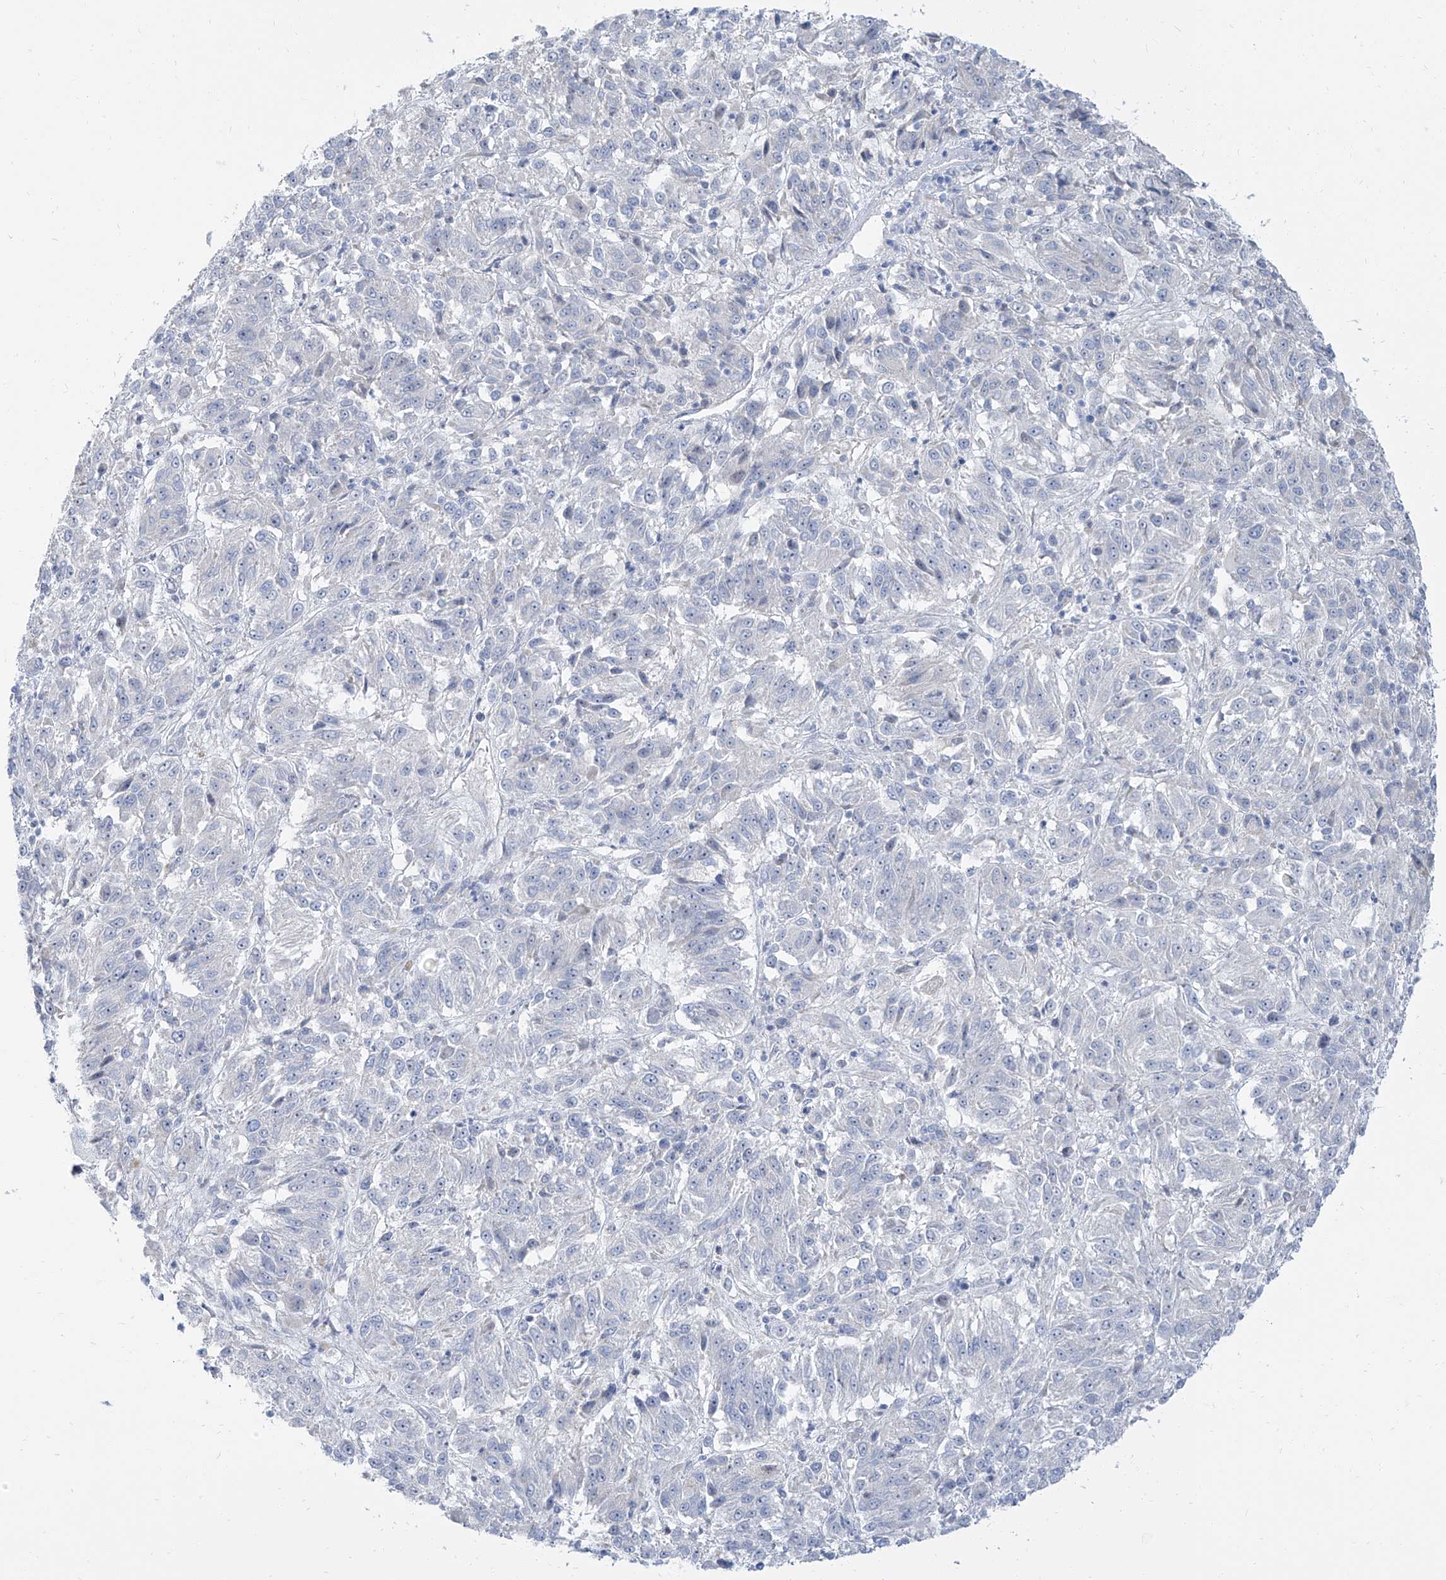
{"staining": {"intensity": "negative", "quantity": "none", "location": "none"}, "tissue": "melanoma", "cell_type": "Tumor cells", "image_type": "cancer", "snomed": [{"axis": "morphology", "description": "Malignant melanoma, Metastatic site"}, {"axis": "topography", "description": "Lung"}], "caption": "A photomicrograph of melanoma stained for a protein demonstrates no brown staining in tumor cells.", "gene": "TXLNB", "patient": {"sex": "male", "age": 64}}